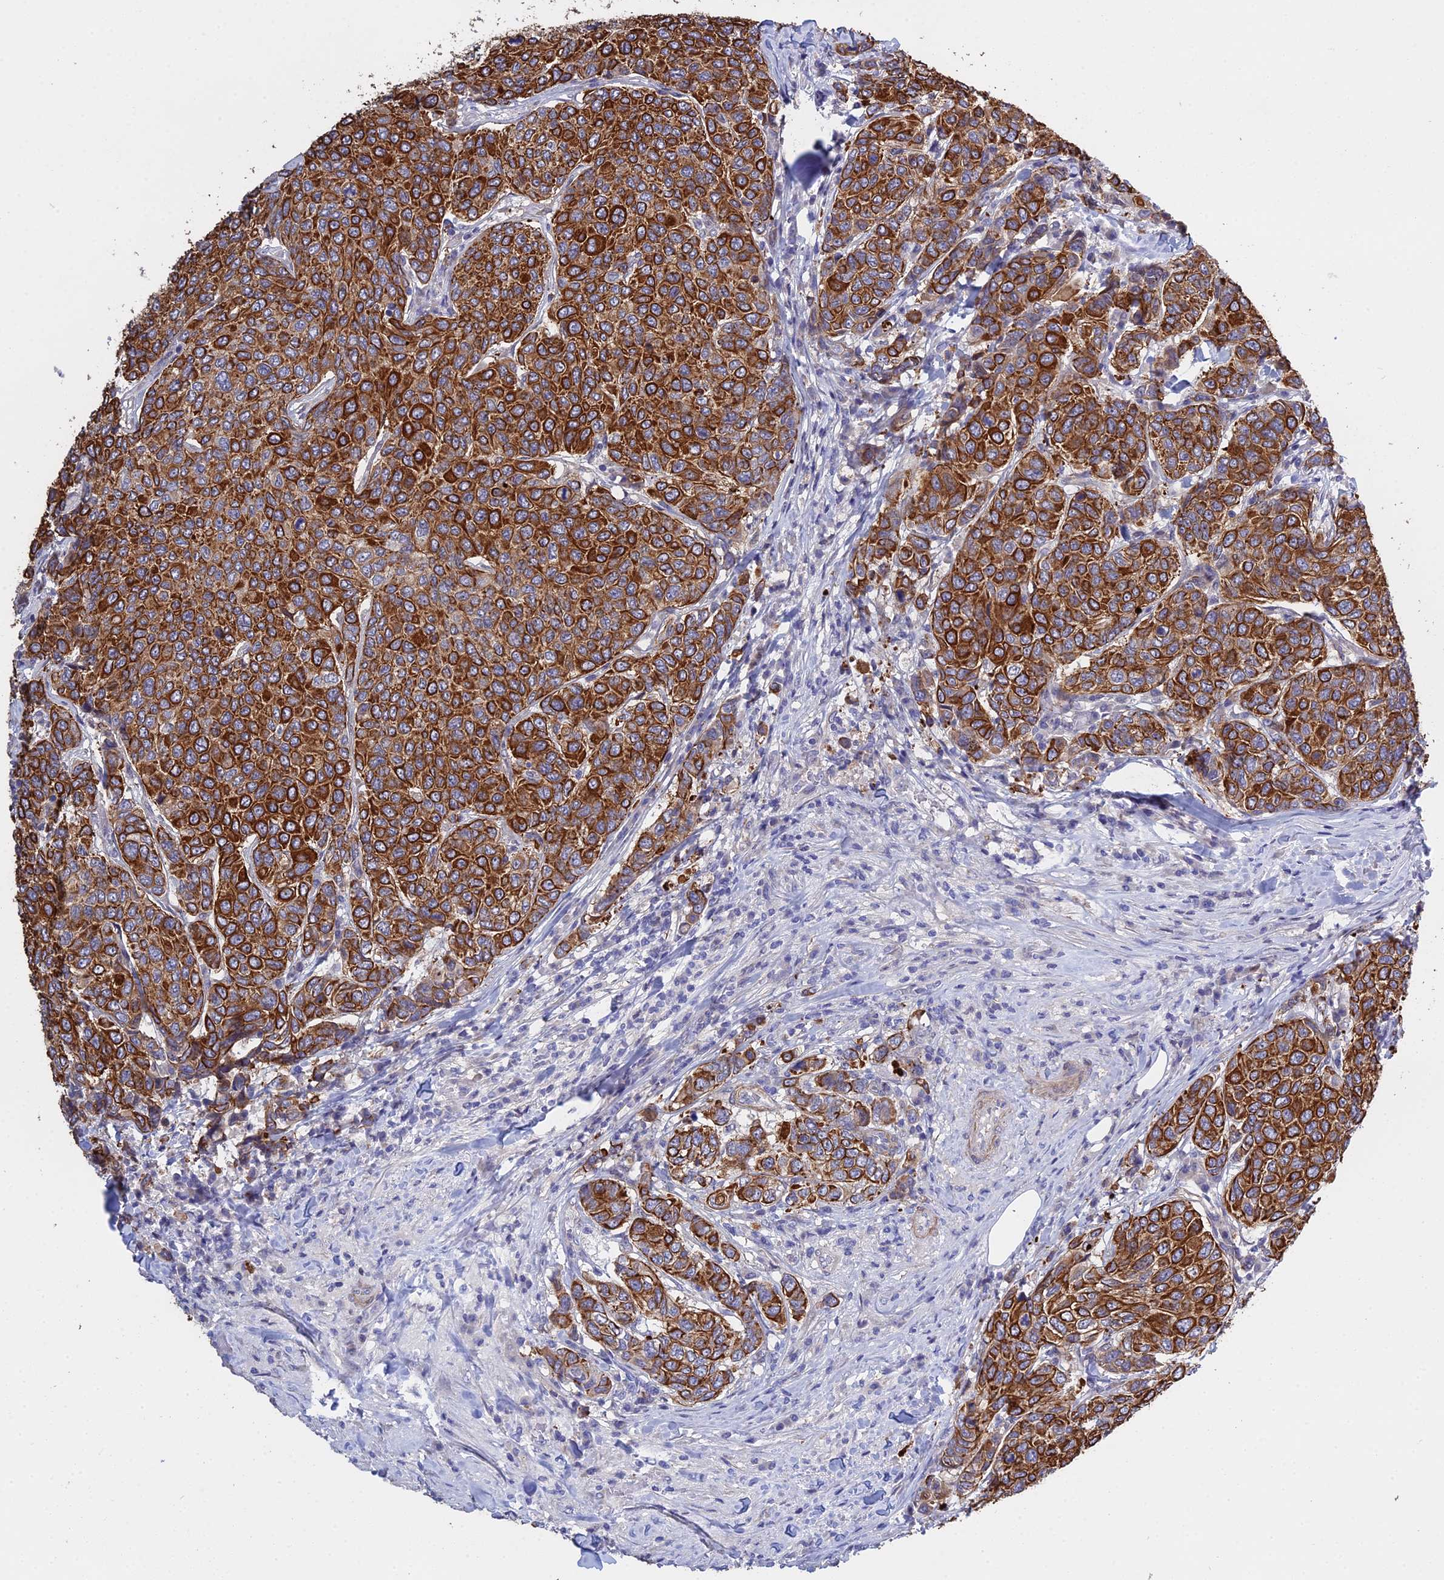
{"staining": {"intensity": "strong", "quantity": ">75%", "location": "cytoplasmic/membranous"}, "tissue": "breast cancer", "cell_type": "Tumor cells", "image_type": "cancer", "snomed": [{"axis": "morphology", "description": "Duct carcinoma"}, {"axis": "topography", "description": "Breast"}], "caption": "Immunohistochemical staining of human breast cancer (intraductal carcinoma) demonstrates strong cytoplasmic/membranous protein expression in about >75% of tumor cells. The staining was performed using DAB (3,3'-diaminobenzidine), with brown indicating positive protein expression. Nuclei are stained blue with hematoxylin.", "gene": "LZTS2", "patient": {"sex": "female", "age": 55}}